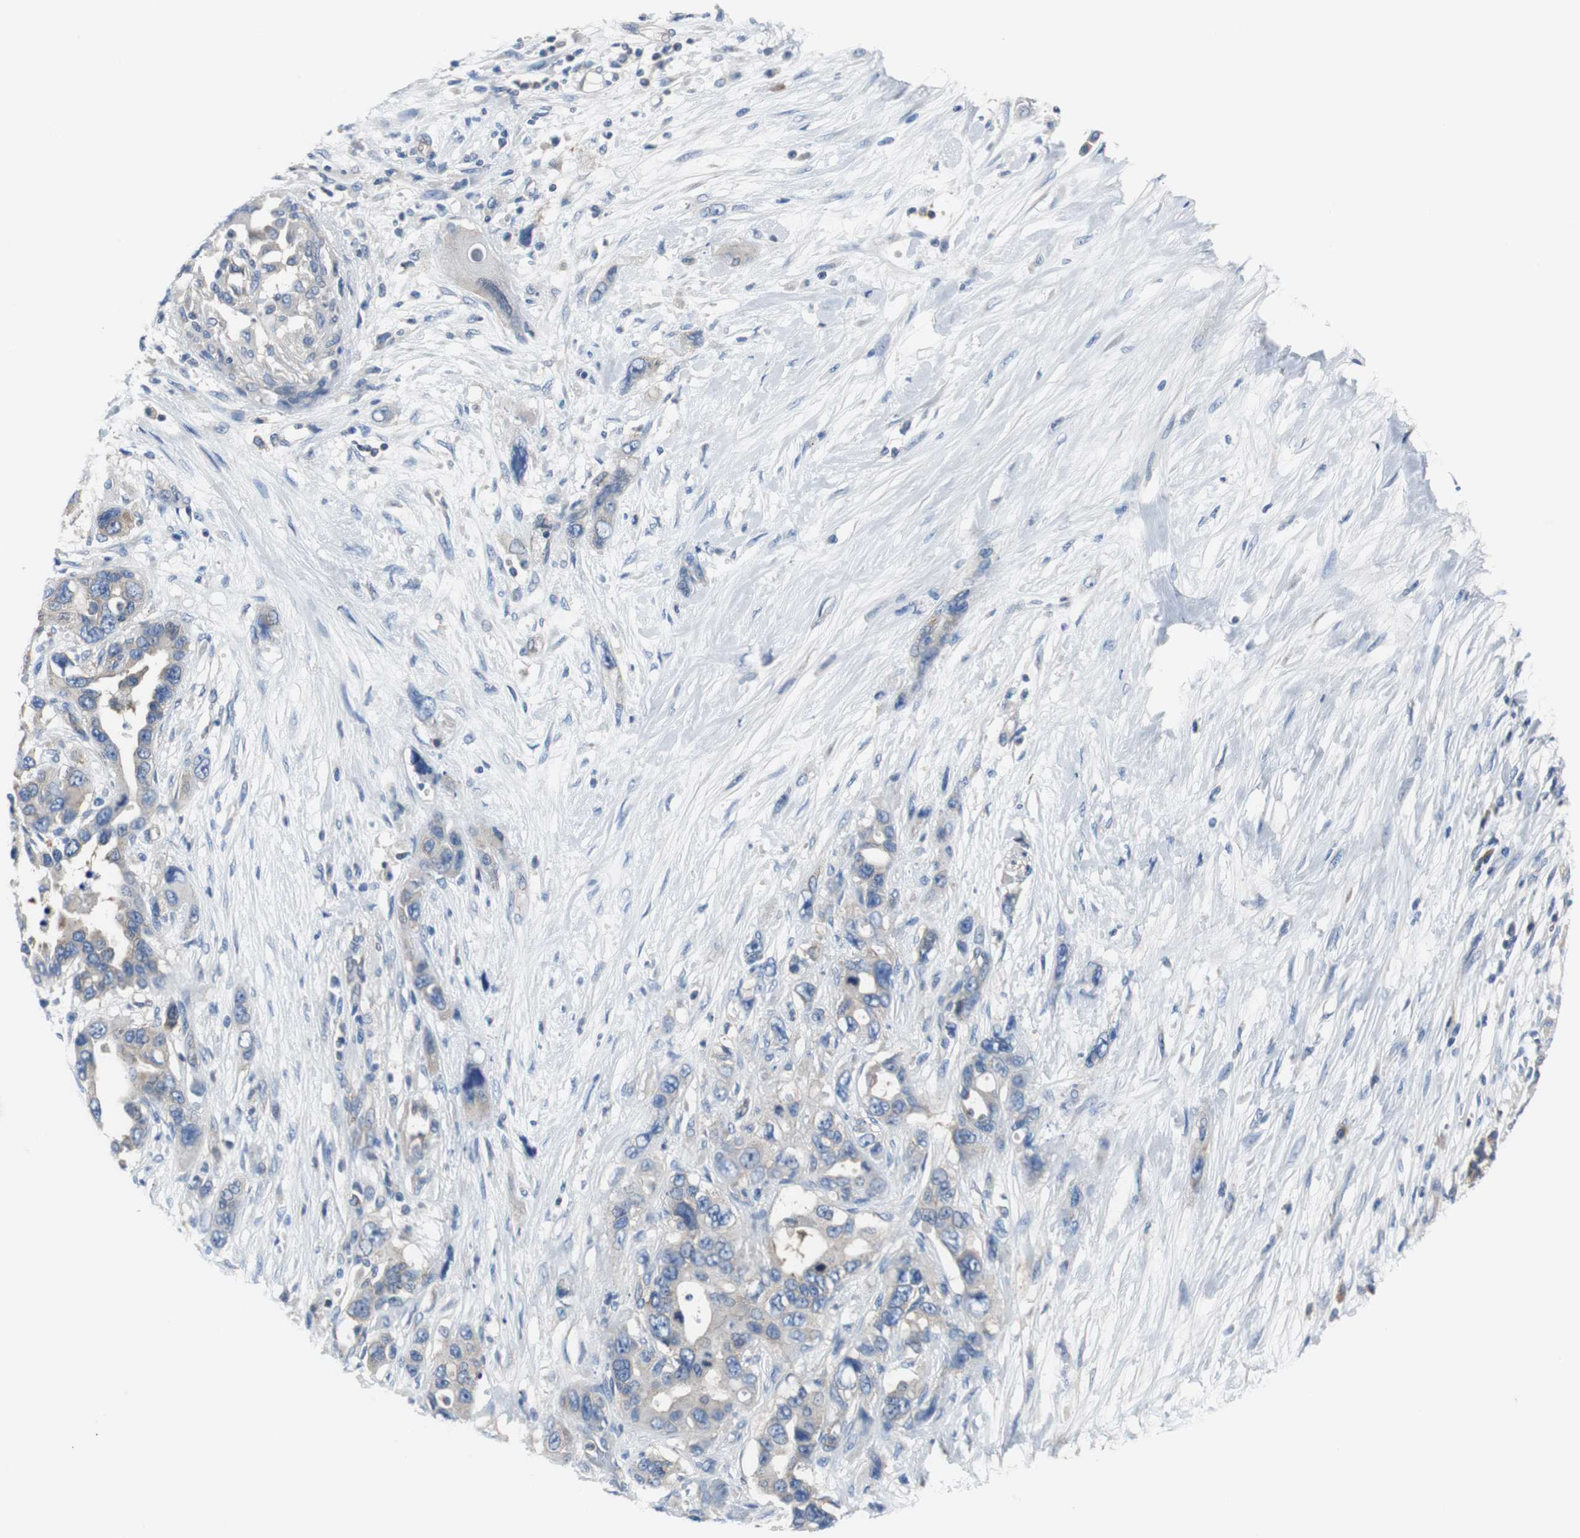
{"staining": {"intensity": "weak", "quantity": ">75%", "location": "cytoplasmic/membranous"}, "tissue": "pancreatic cancer", "cell_type": "Tumor cells", "image_type": "cancer", "snomed": [{"axis": "morphology", "description": "Adenocarcinoma, NOS"}, {"axis": "topography", "description": "Pancreas"}], "caption": "Tumor cells reveal low levels of weak cytoplasmic/membranous staining in approximately >75% of cells in pancreatic cancer. The staining was performed using DAB (3,3'-diaminobenzidine) to visualize the protein expression in brown, while the nuclei were stained in blue with hematoxylin (Magnification: 20x).", "gene": "BRAF", "patient": {"sex": "male", "age": 46}}